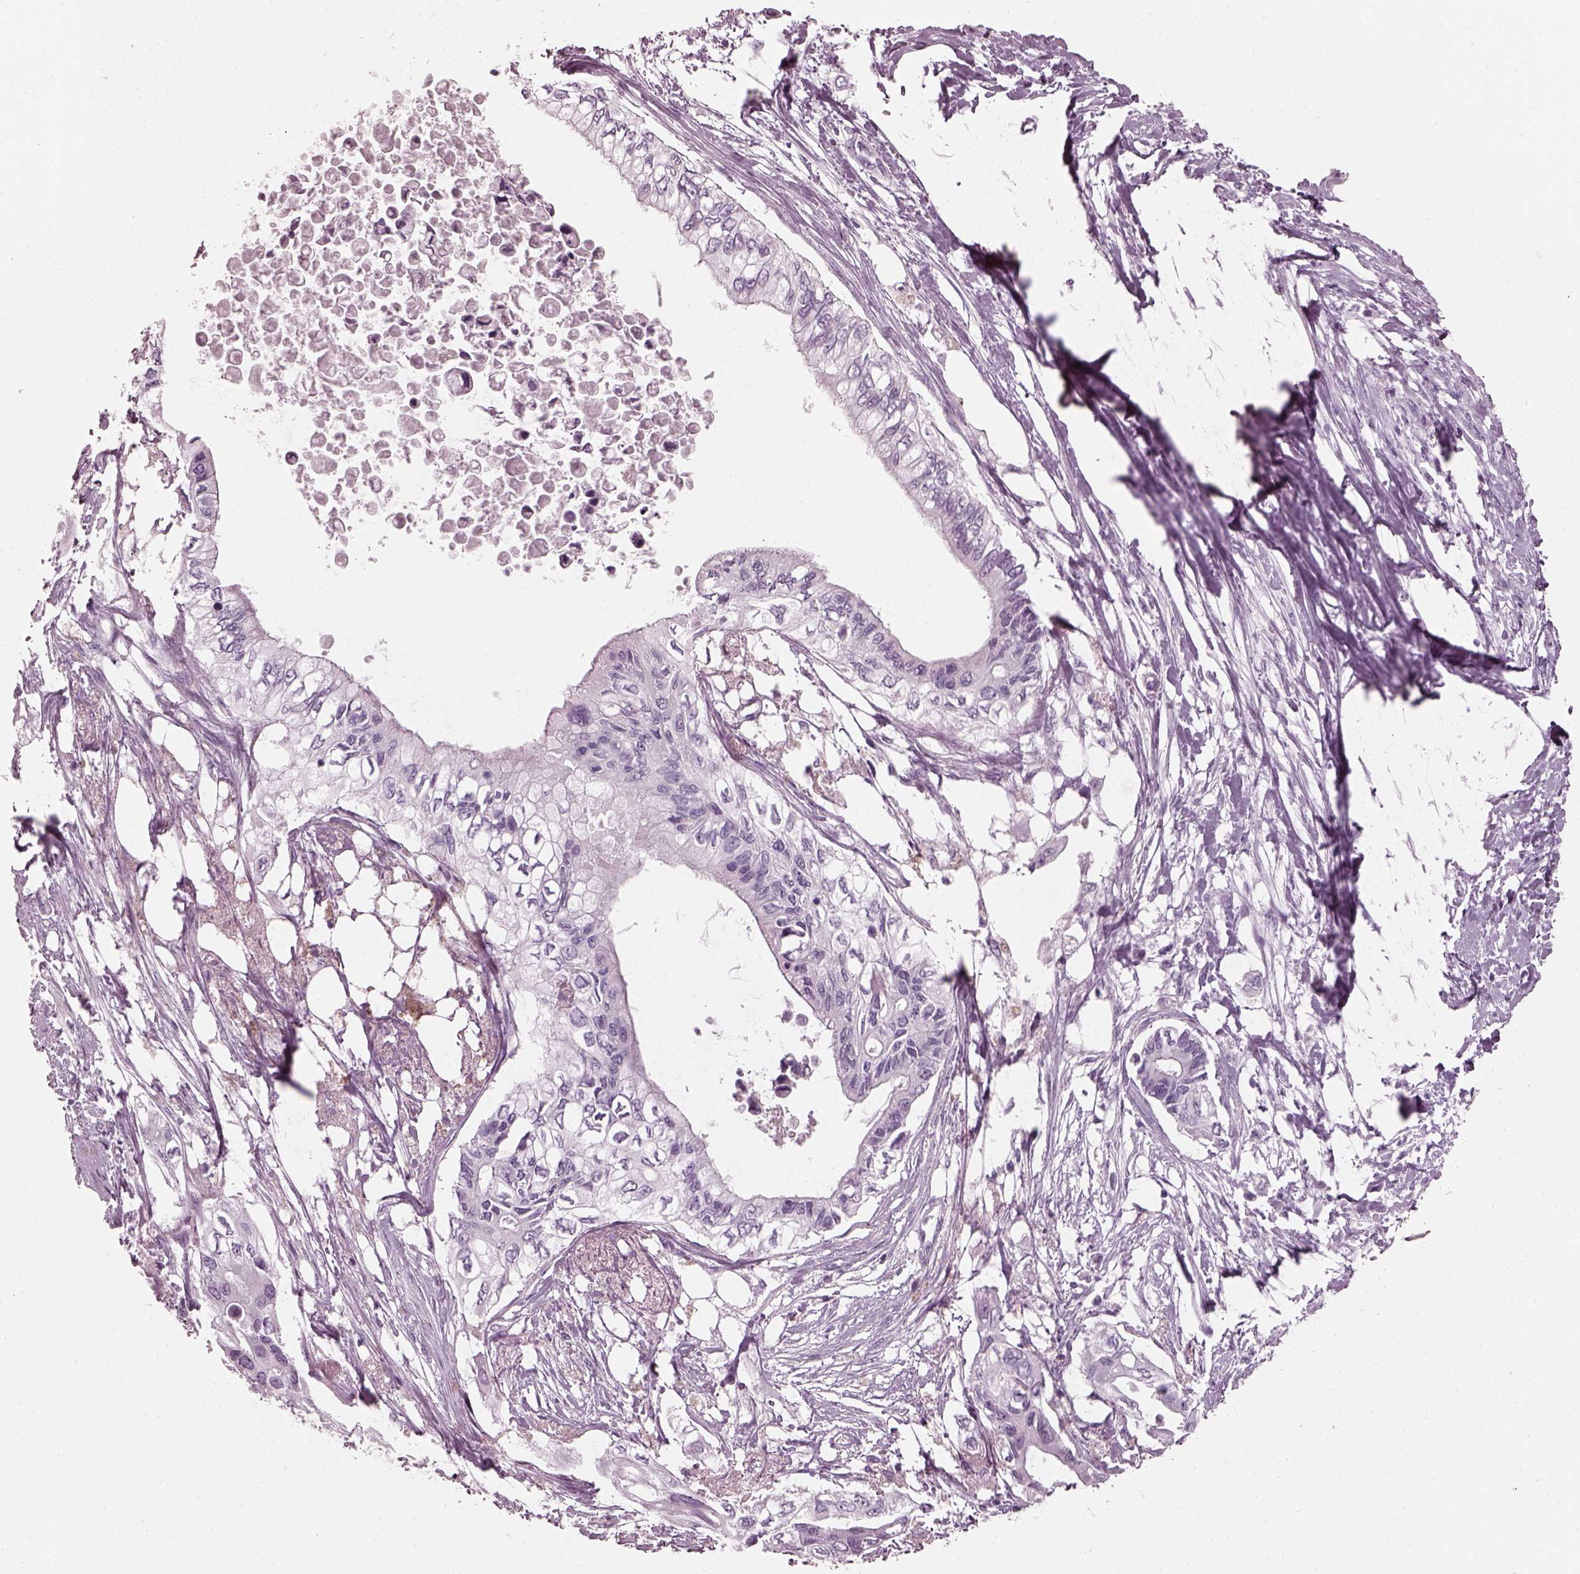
{"staining": {"intensity": "negative", "quantity": "none", "location": "none"}, "tissue": "pancreatic cancer", "cell_type": "Tumor cells", "image_type": "cancer", "snomed": [{"axis": "morphology", "description": "Adenocarcinoma, NOS"}, {"axis": "topography", "description": "Pancreas"}], "caption": "Immunohistochemistry micrograph of neoplastic tissue: human pancreatic cancer (adenocarcinoma) stained with DAB reveals no significant protein staining in tumor cells.", "gene": "RCVRN", "patient": {"sex": "female", "age": 63}}